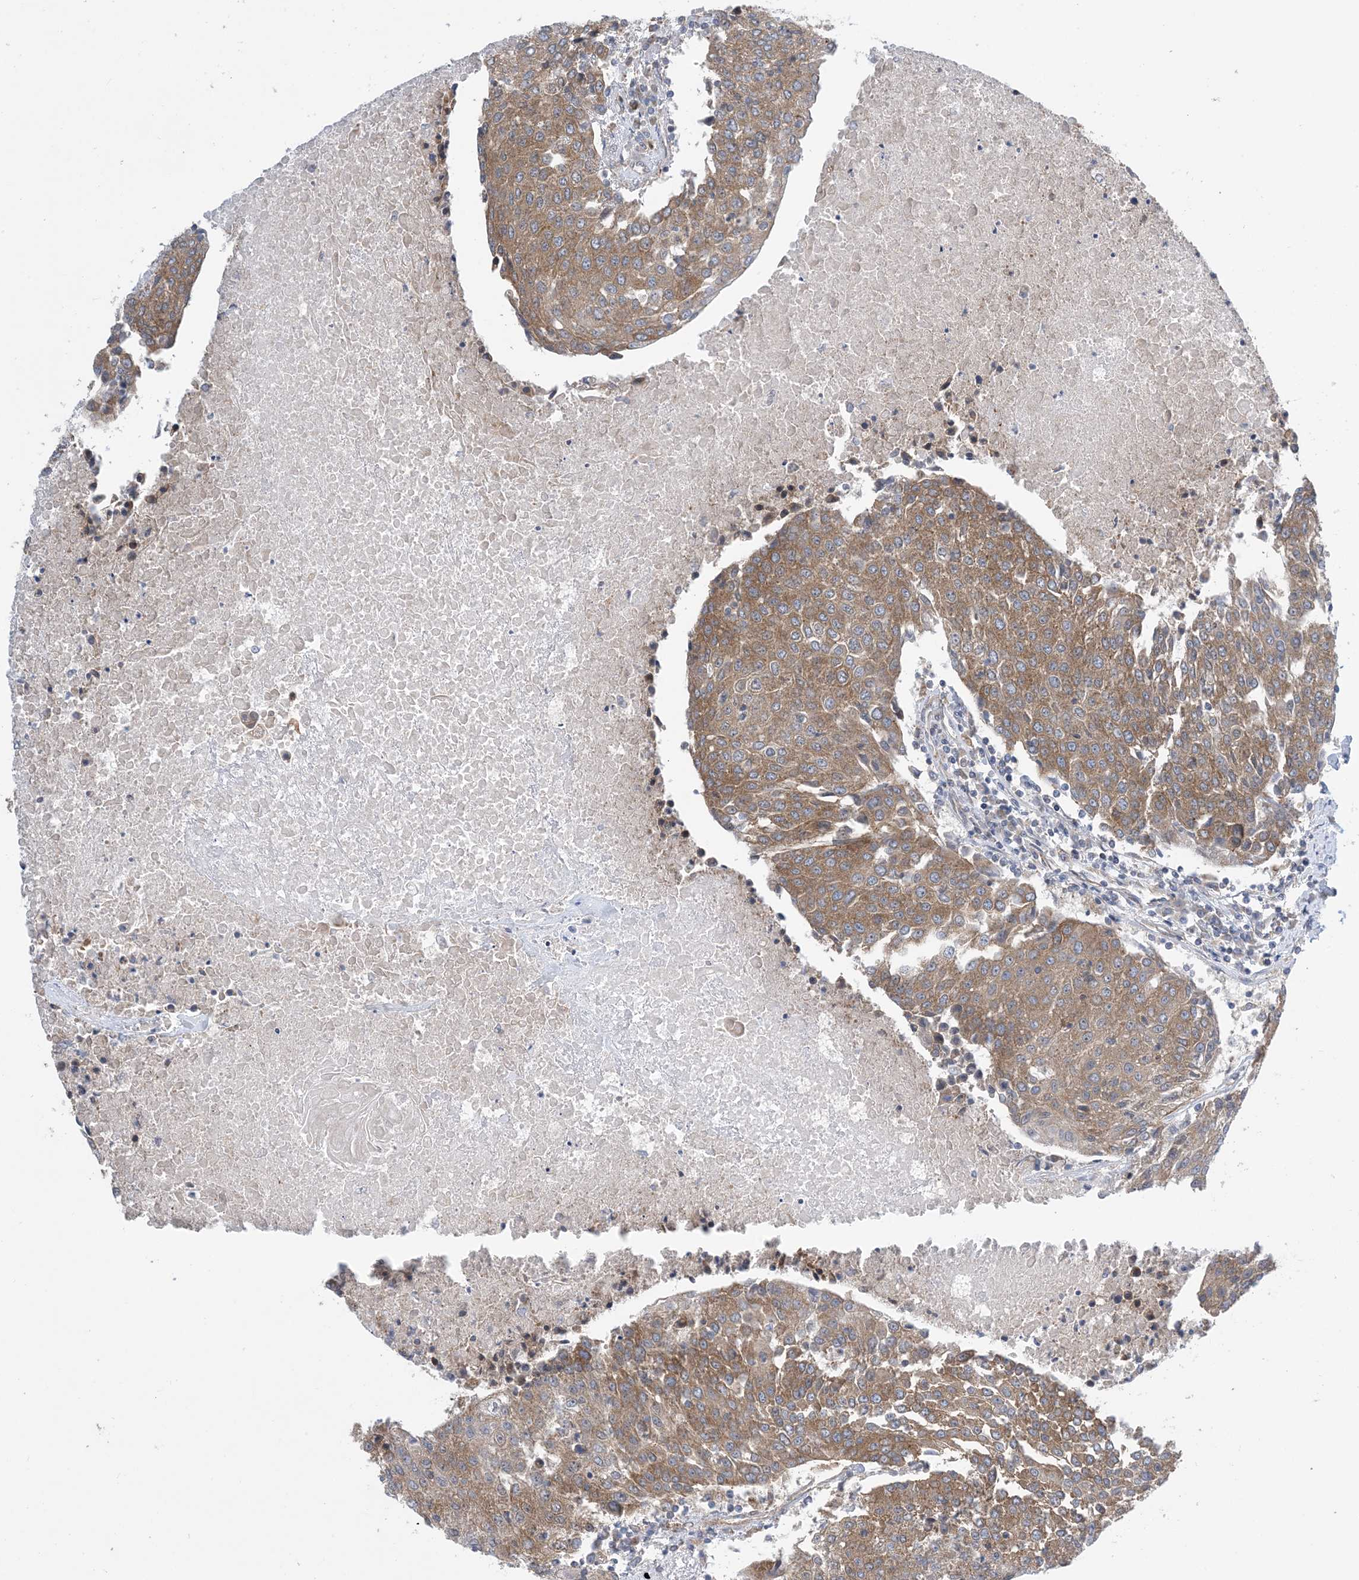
{"staining": {"intensity": "moderate", "quantity": ">75%", "location": "cytoplasmic/membranous"}, "tissue": "urothelial cancer", "cell_type": "Tumor cells", "image_type": "cancer", "snomed": [{"axis": "morphology", "description": "Urothelial carcinoma, High grade"}, {"axis": "topography", "description": "Urinary bladder"}], "caption": "Protein staining by IHC demonstrates moderate cytoplasmic/membranous expression in about >75% of tumor cells in urothelial carcinoma (high-grade). (Stains: DAB (3,3'-diaminobenzidine) in brown, nuclei in blue, Microscopy: brightfield microscopy at high magnification).", "gene": "EHBP1", "patient": {"sex": "female", "age": 85}}